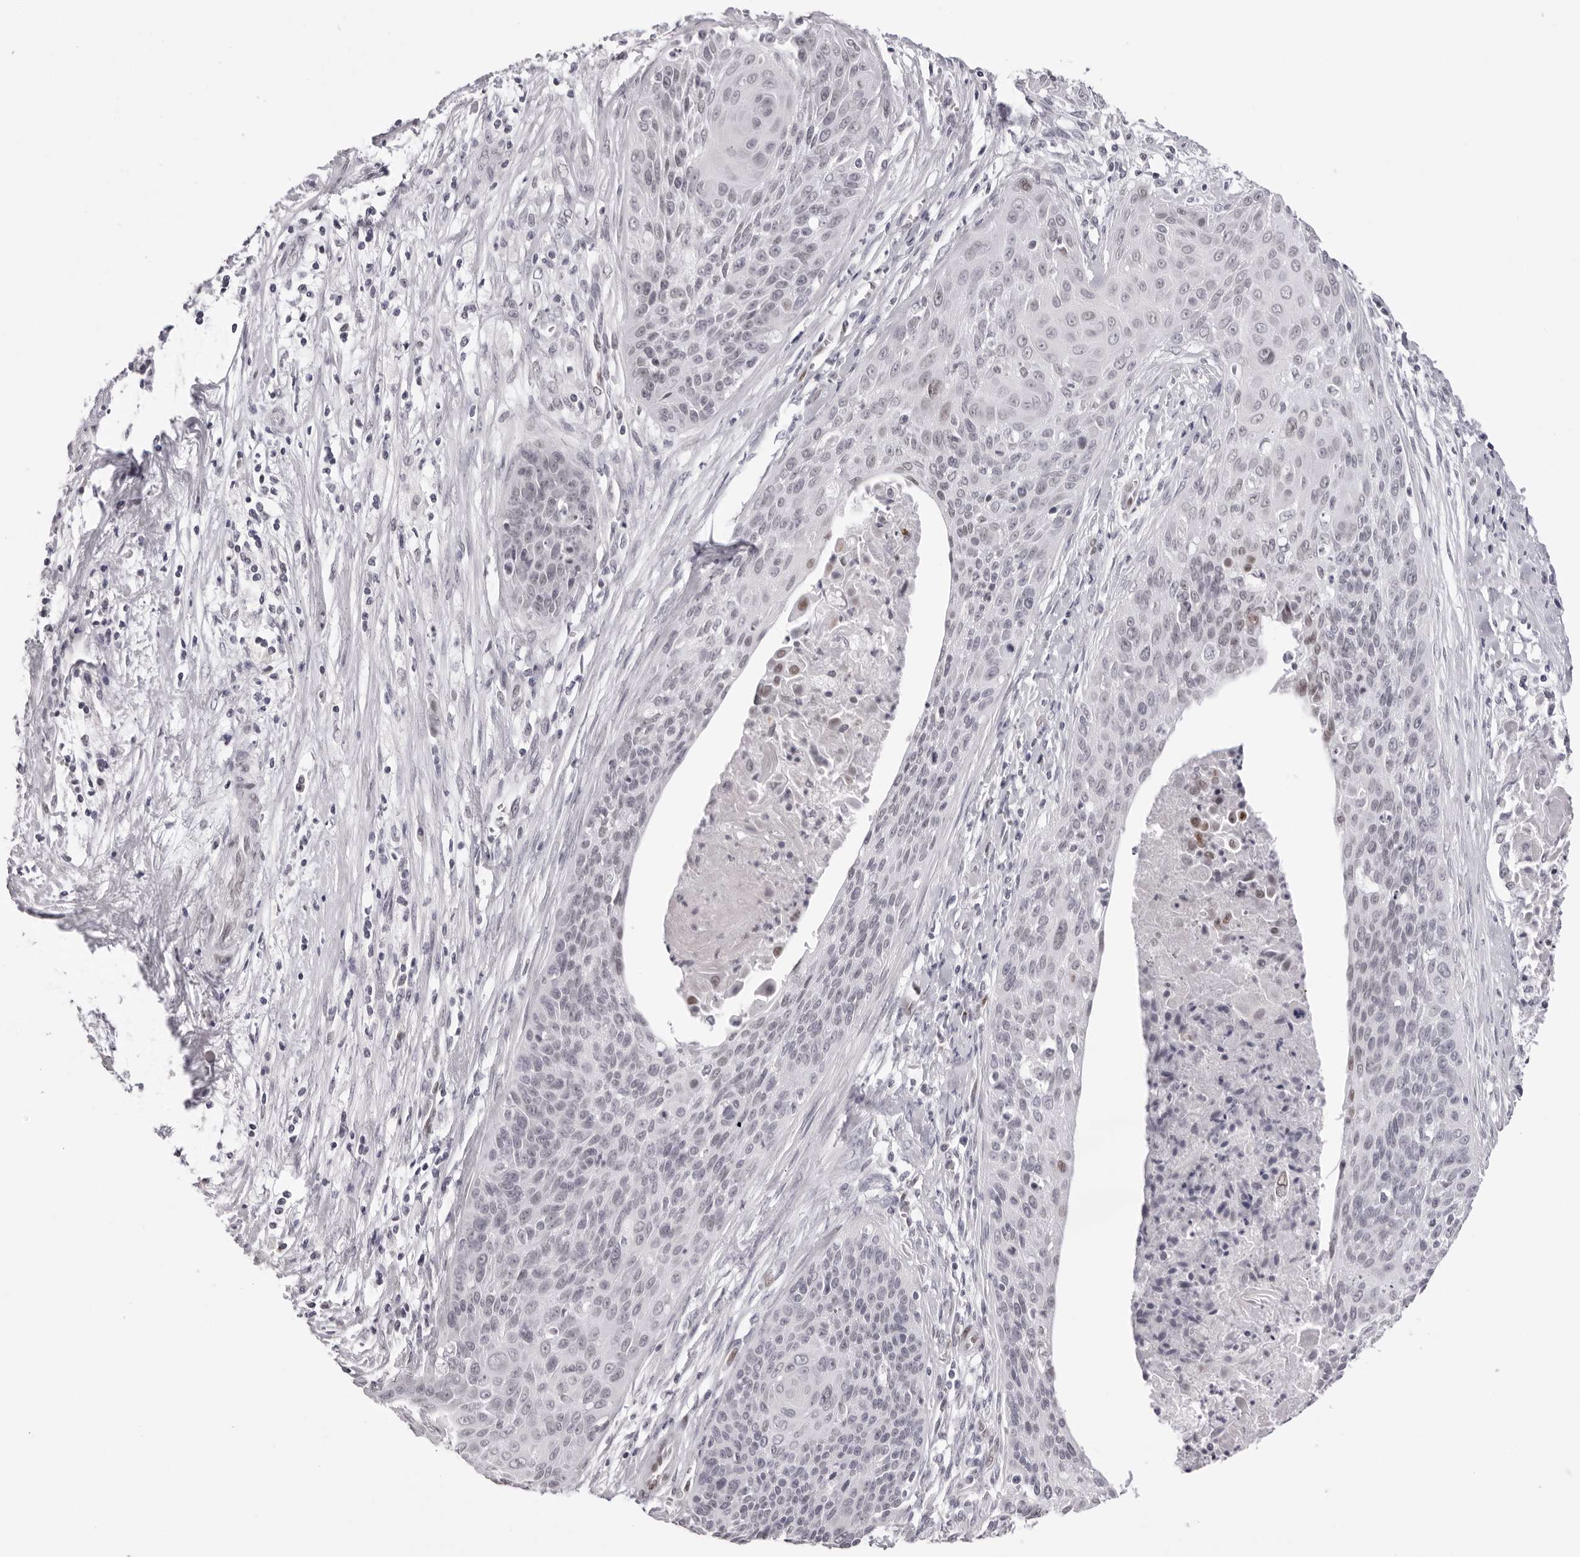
{"staining": {"intensity": "negative", "quantity": "none", "location": "none"}, "tissue": "cervical cancer", "cell_type": "Tumor cells", "image_type": "cancer", "snomed": [{"axis": "morphology", "description": "Squamous cell carcinoma, NOS"}, {"axis": "topography", "description": "Cervix"}], "caption": "A high-resolution micrograph shows IHC staining of squamous cell carcinoma (cervical), which displays no significant expression in tumor cells.", "gene": "MAFK", "patient": {"sex": "female", "age": 55}}